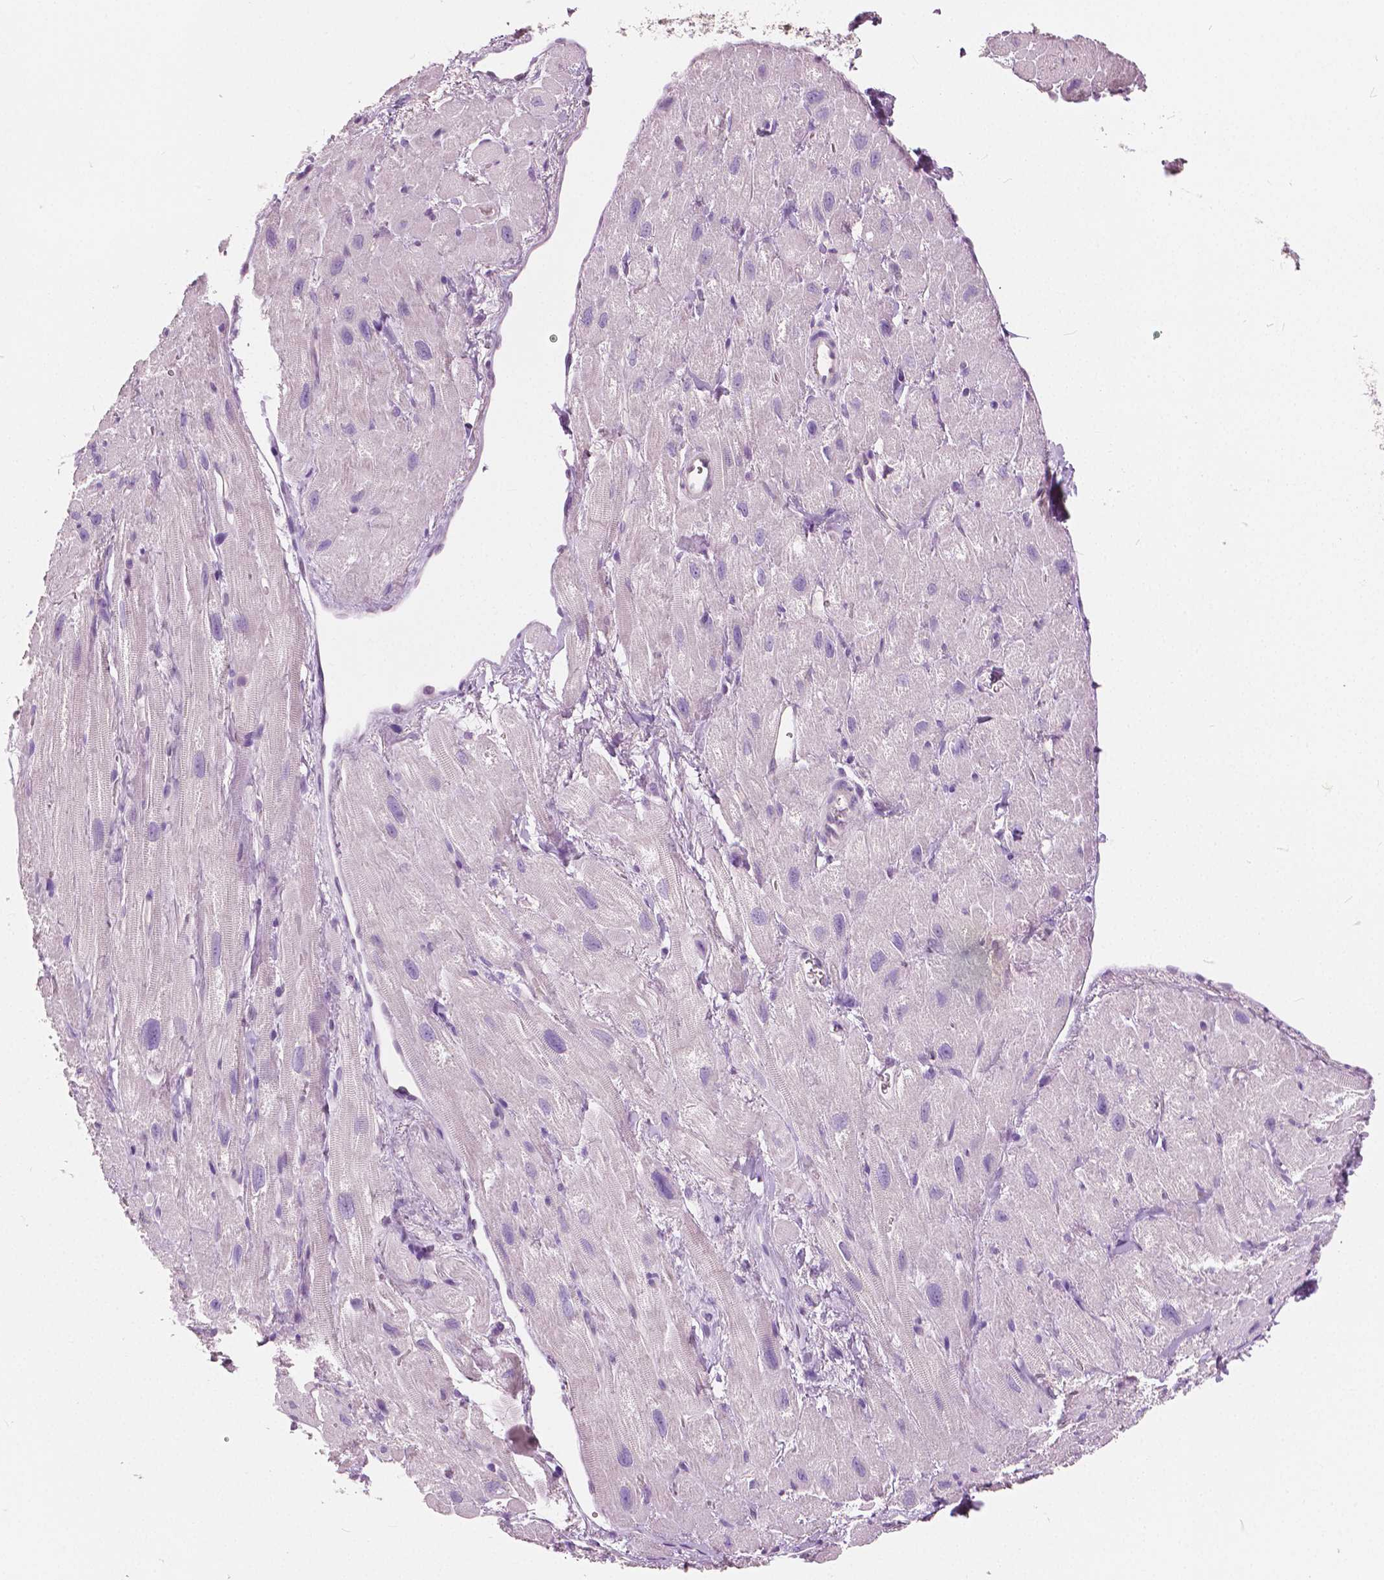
{"staining": {"intensity": "negative", "quantity": "none", "location": "none"}, "tissue": "heart muscle", "cell_type": "Cardiomyocytes", "image_type": "normal", "snomed": [{"axis": "morphology", "description": "Normal tissue, NOS"}, {"axis": "topography", "description": "Heart"}], "caption": "Immunohistochemical staining of unremarkable human heart muscle demonstrates no significant staining in cardiomyocytes.", "gene": "TKFC", "patient": {"sex": "female", "age": 62}}